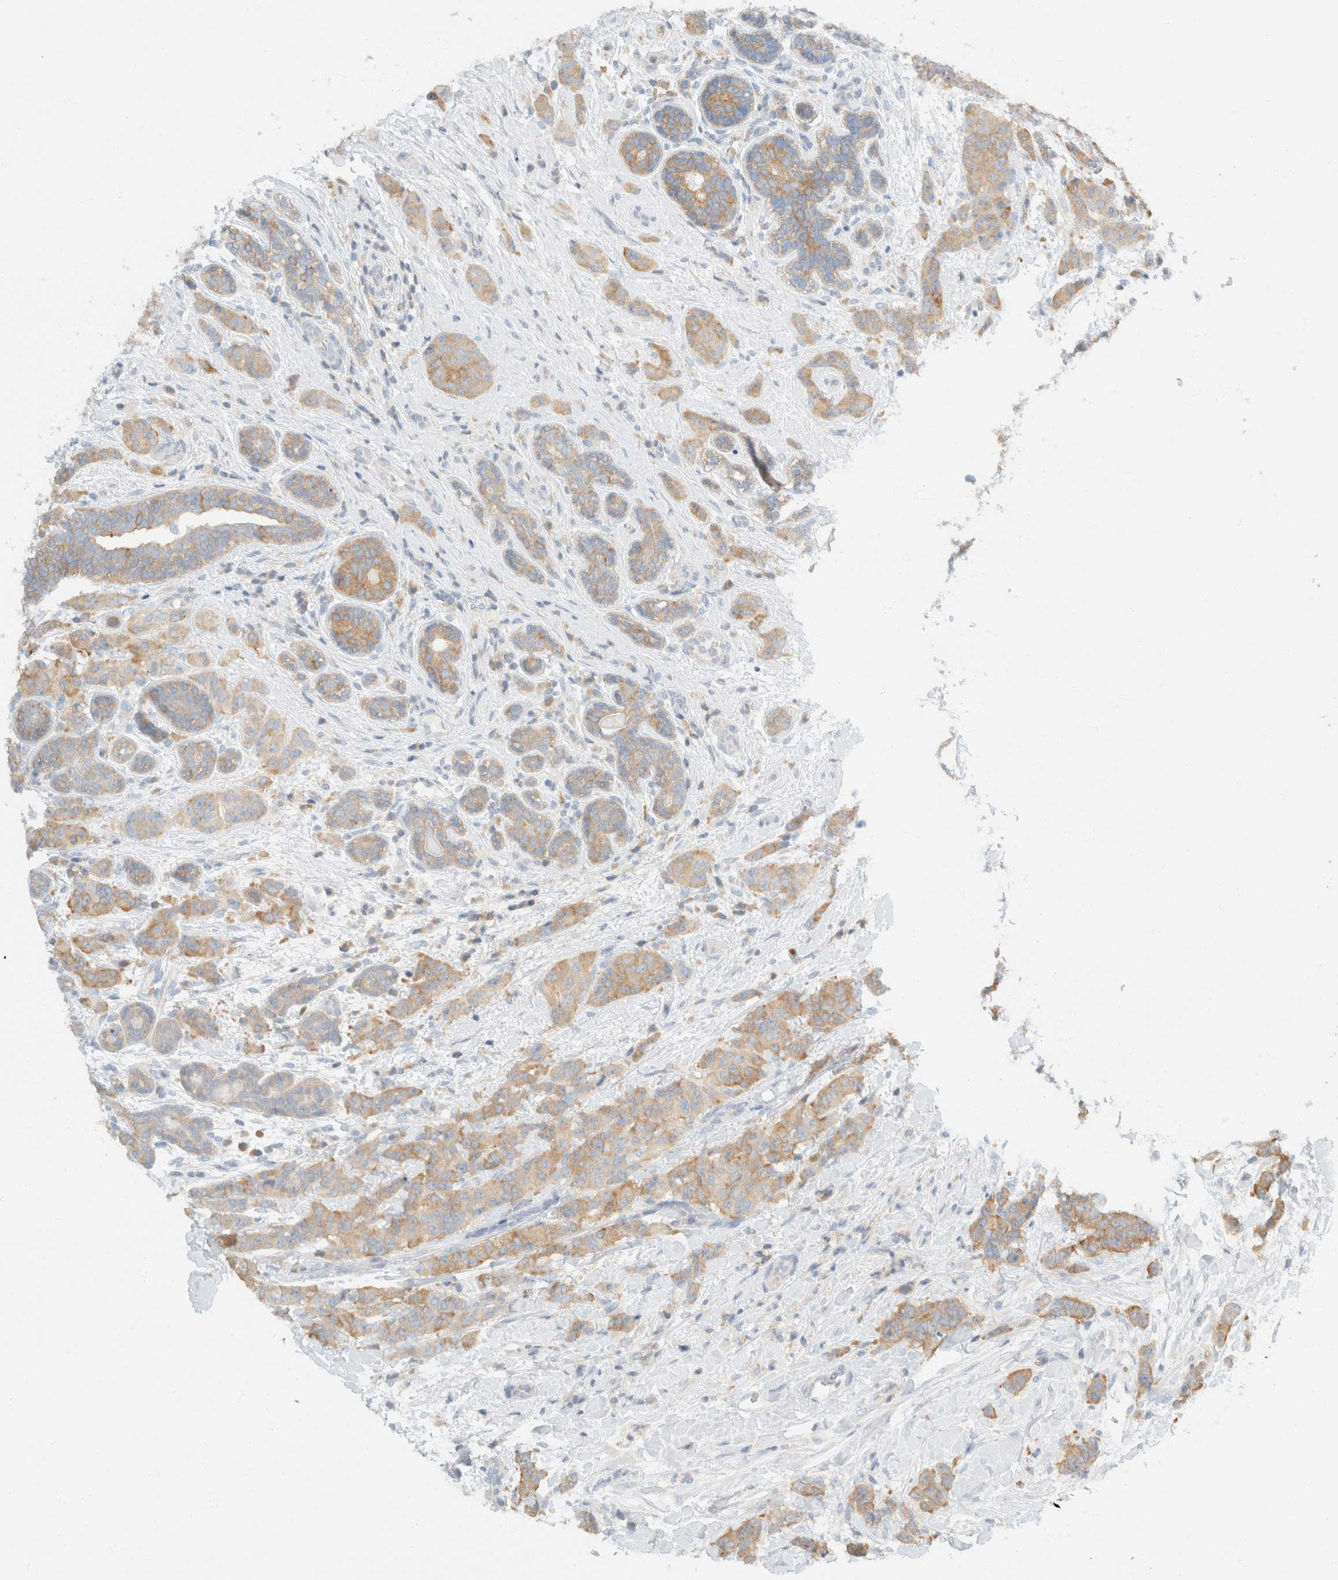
{"staining": {"intensity": "weak", "quantity": ">75%", "location": "cytoplasmic/membranous"}, "tissue": "breast cancer", "cell_type": "Tumor cells", "image_type": "cancer", "snomed": [{"axis": "morphology", "description": "Normal tissue, NOS"}, {"axis": "morphology", "description": "Duct carcinoma"}, {"axis": "topography", "description": "Breast"}], "caption": "About >75% of tumor cells in breast invasive ductal carcinoma reveal weak cytoplasmic/membranous protein expression as visualized by brown immunohistochemical staining.", "gene": "SH3GLB2", "patient": {"sex": "female", "age": 40}}